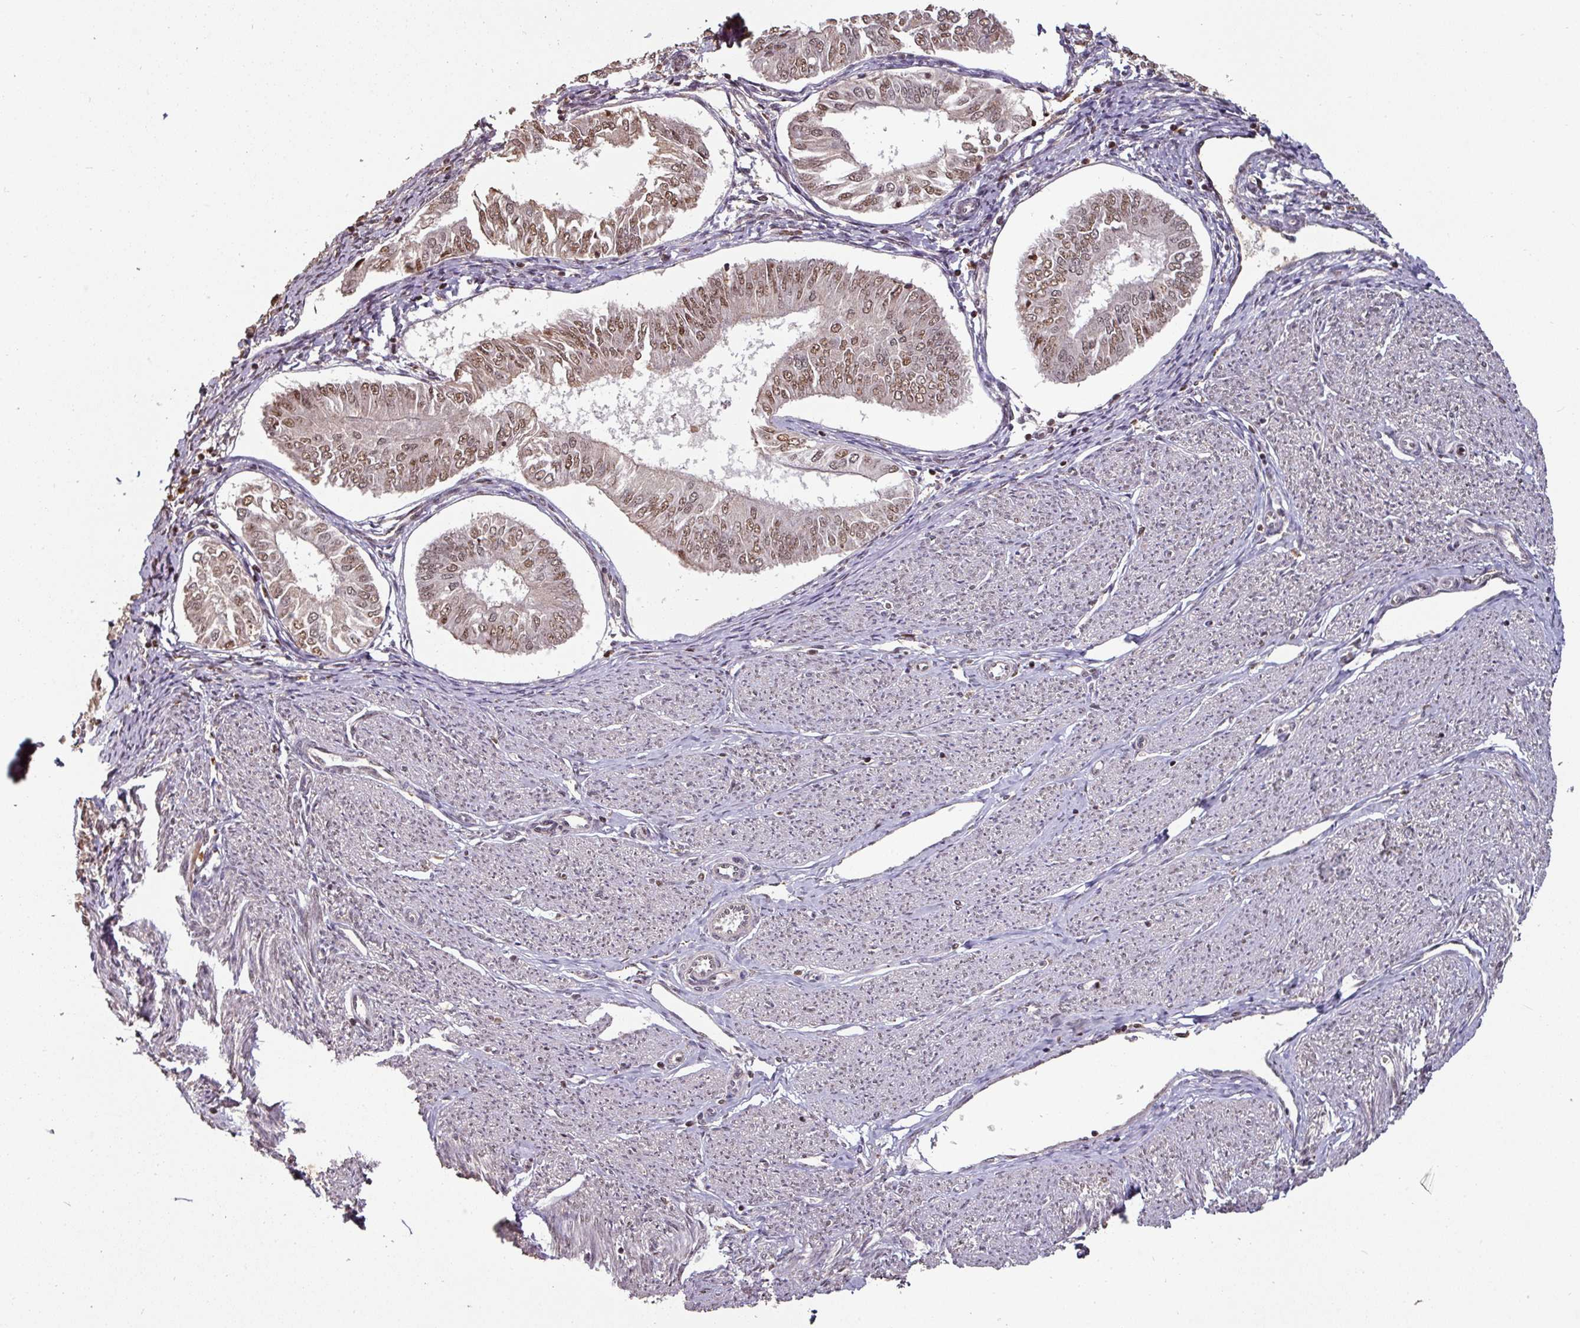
{"staining": {"intensity": "moderate", "quantity": ">75%", "location": "nuclear"}, "tissue": "endometrial cancer", "cell_type": "Tumor cells", "image_type": "cancer", "snomed": [{"axis": "morphology", "description": "Adenocarcinoma, NOS"}, {"axis": "topography", "description": "Endometrium"}], "caption": "IHC micrograph of neoplastic tissue: human endometrial cancer (adenocarcinoma) stained using immunohistochemistry (IHC) shows medium levels of moderate protein expression localized specifically in the nuclear of tumor cells, appearing as a nuclear brown color.", "gene": "POLD1", "patient": {"sex": "female", "age": 58}}